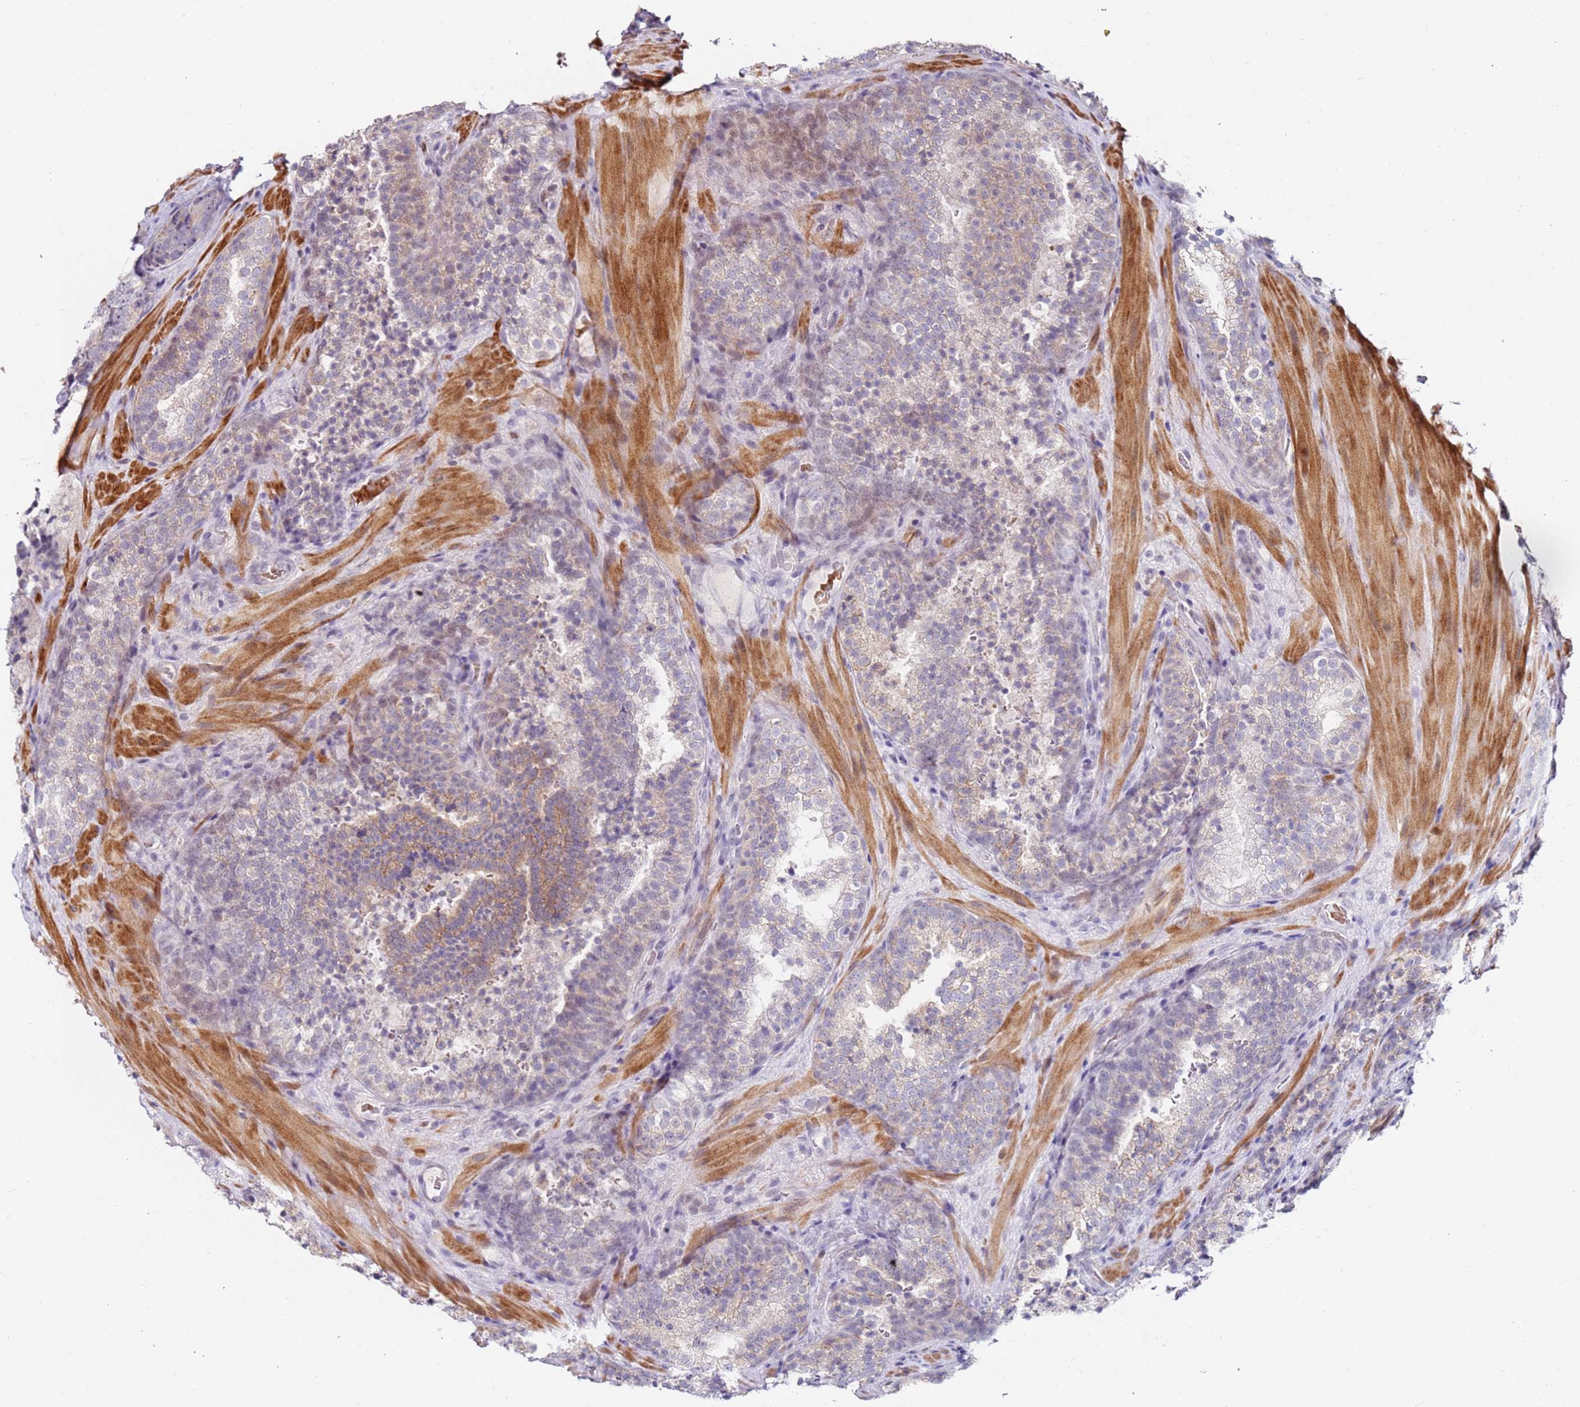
{"staining": {"intensity": "moderate", "quantity": "<25%", "location": "cytoplasmic/membranous"}, "tissue": "prostate cancer", "cell_type": "Tumor cells", "image_type": "cancer", "snomed": [{"axis": "morphology", "description": "Adenocarcinoma, High grade"}, {"axis": "topography", "description": "Prostate"}], "caption": "Immunohistochemistry of prostate cancer demonstrates low levels of moderate cytoplasmic/membranous positivity in about <25% of tumor cells. The protein of interest is shown in brown color, while the nuclei are stained blue.", "gene": "RARS2", "patient": {"sex": "male", "age": 56}}